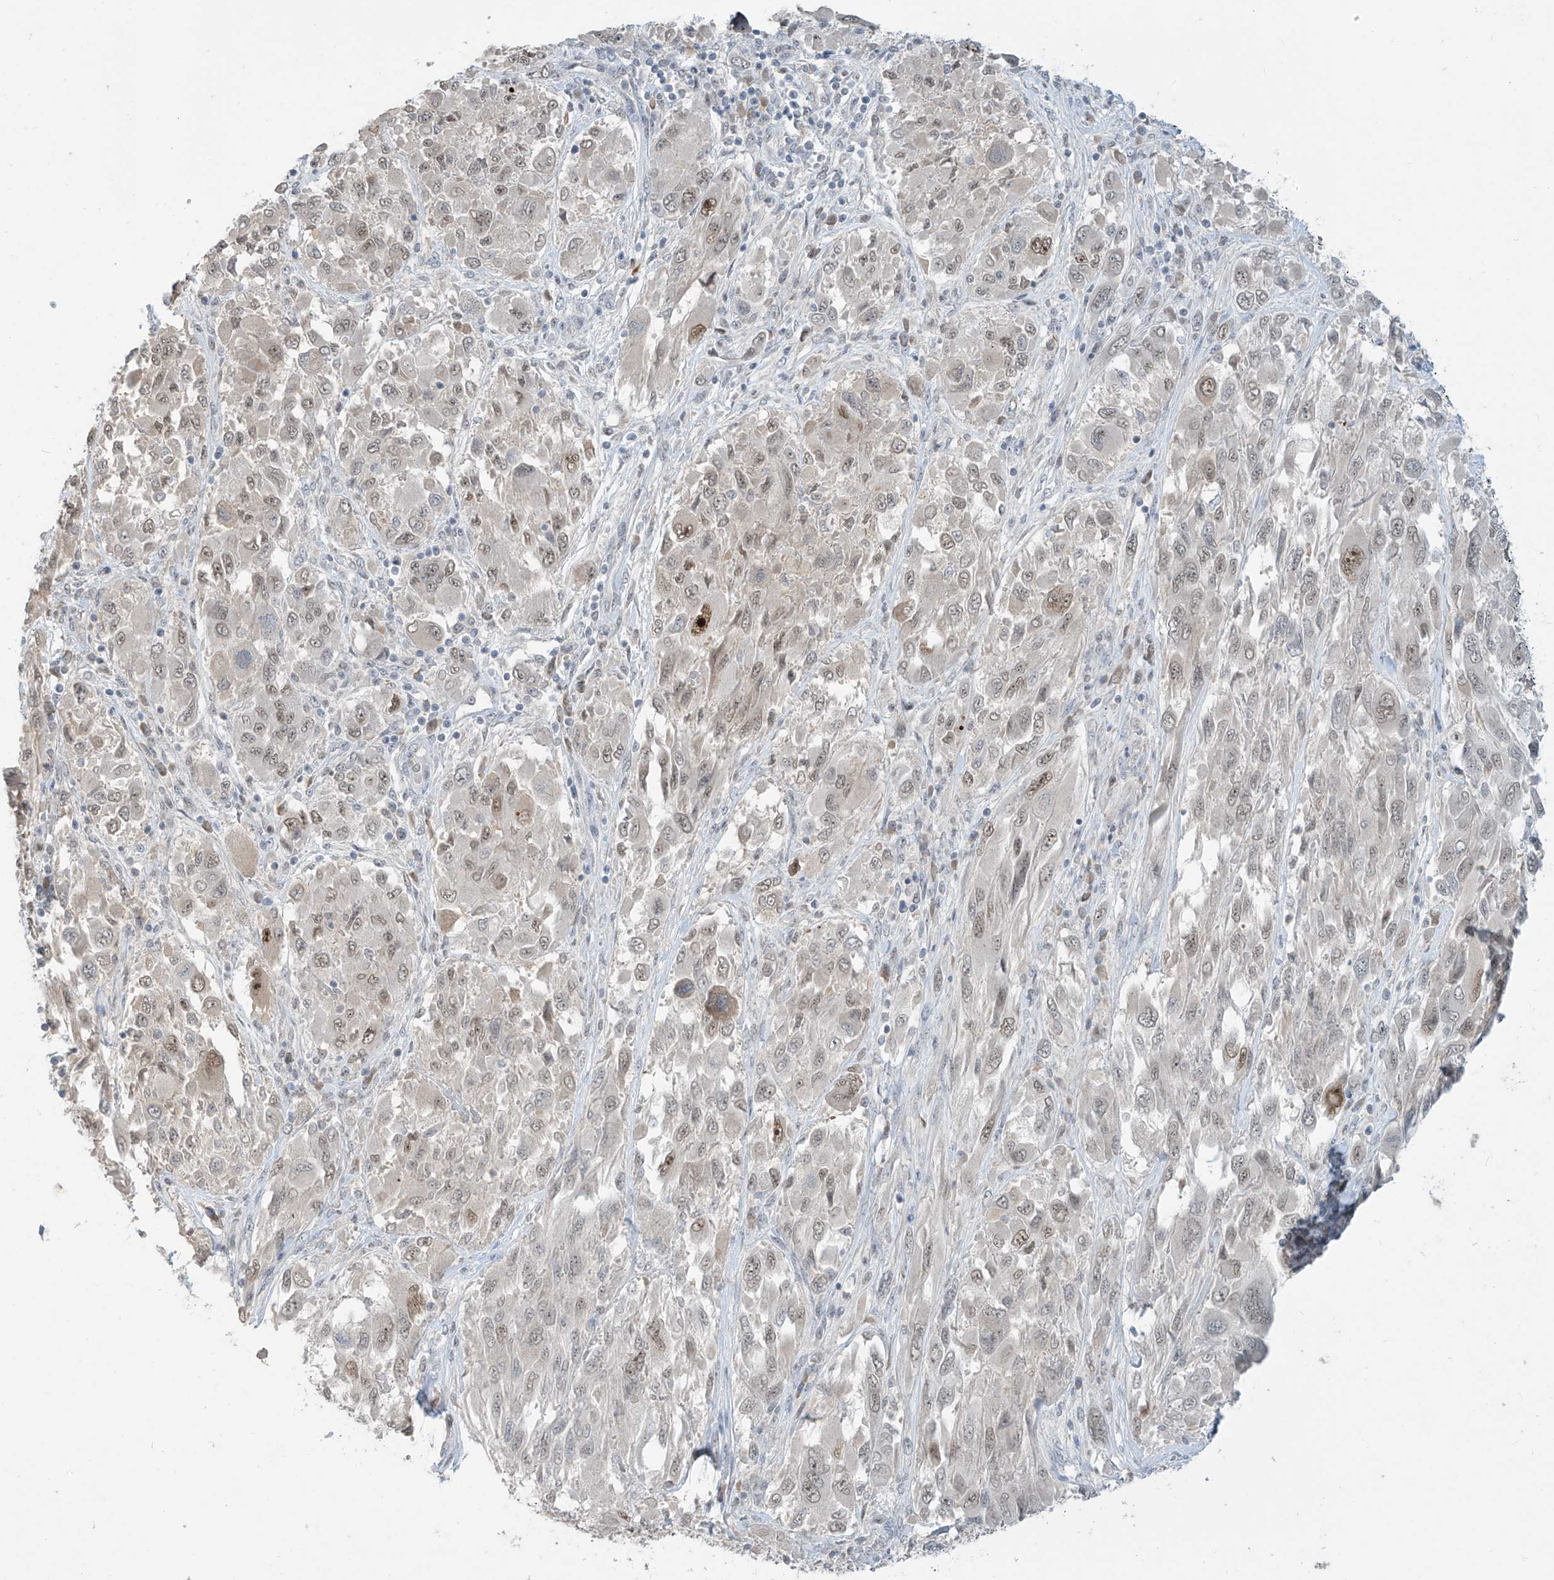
{"staining": {"intensity": "moderate", "quantity": ">75%", "location": "nuclear"}, "tissue": "melanoma", "cell_type": "Tumor cells", "image_type": "cancer", "snomed": [{"axis": "morphology", "description": "Malignant melanoma, NOS"}, {"axis": "topography", "description": "Skin"}], "caption": "There is medium levels of moderate nuclear staining in tumor cells of melanoma, as demonstrated by immunohistochemical staining (brown color).", "gene": "METAP1D", "patient": {"sex": "female", "age": 91}}